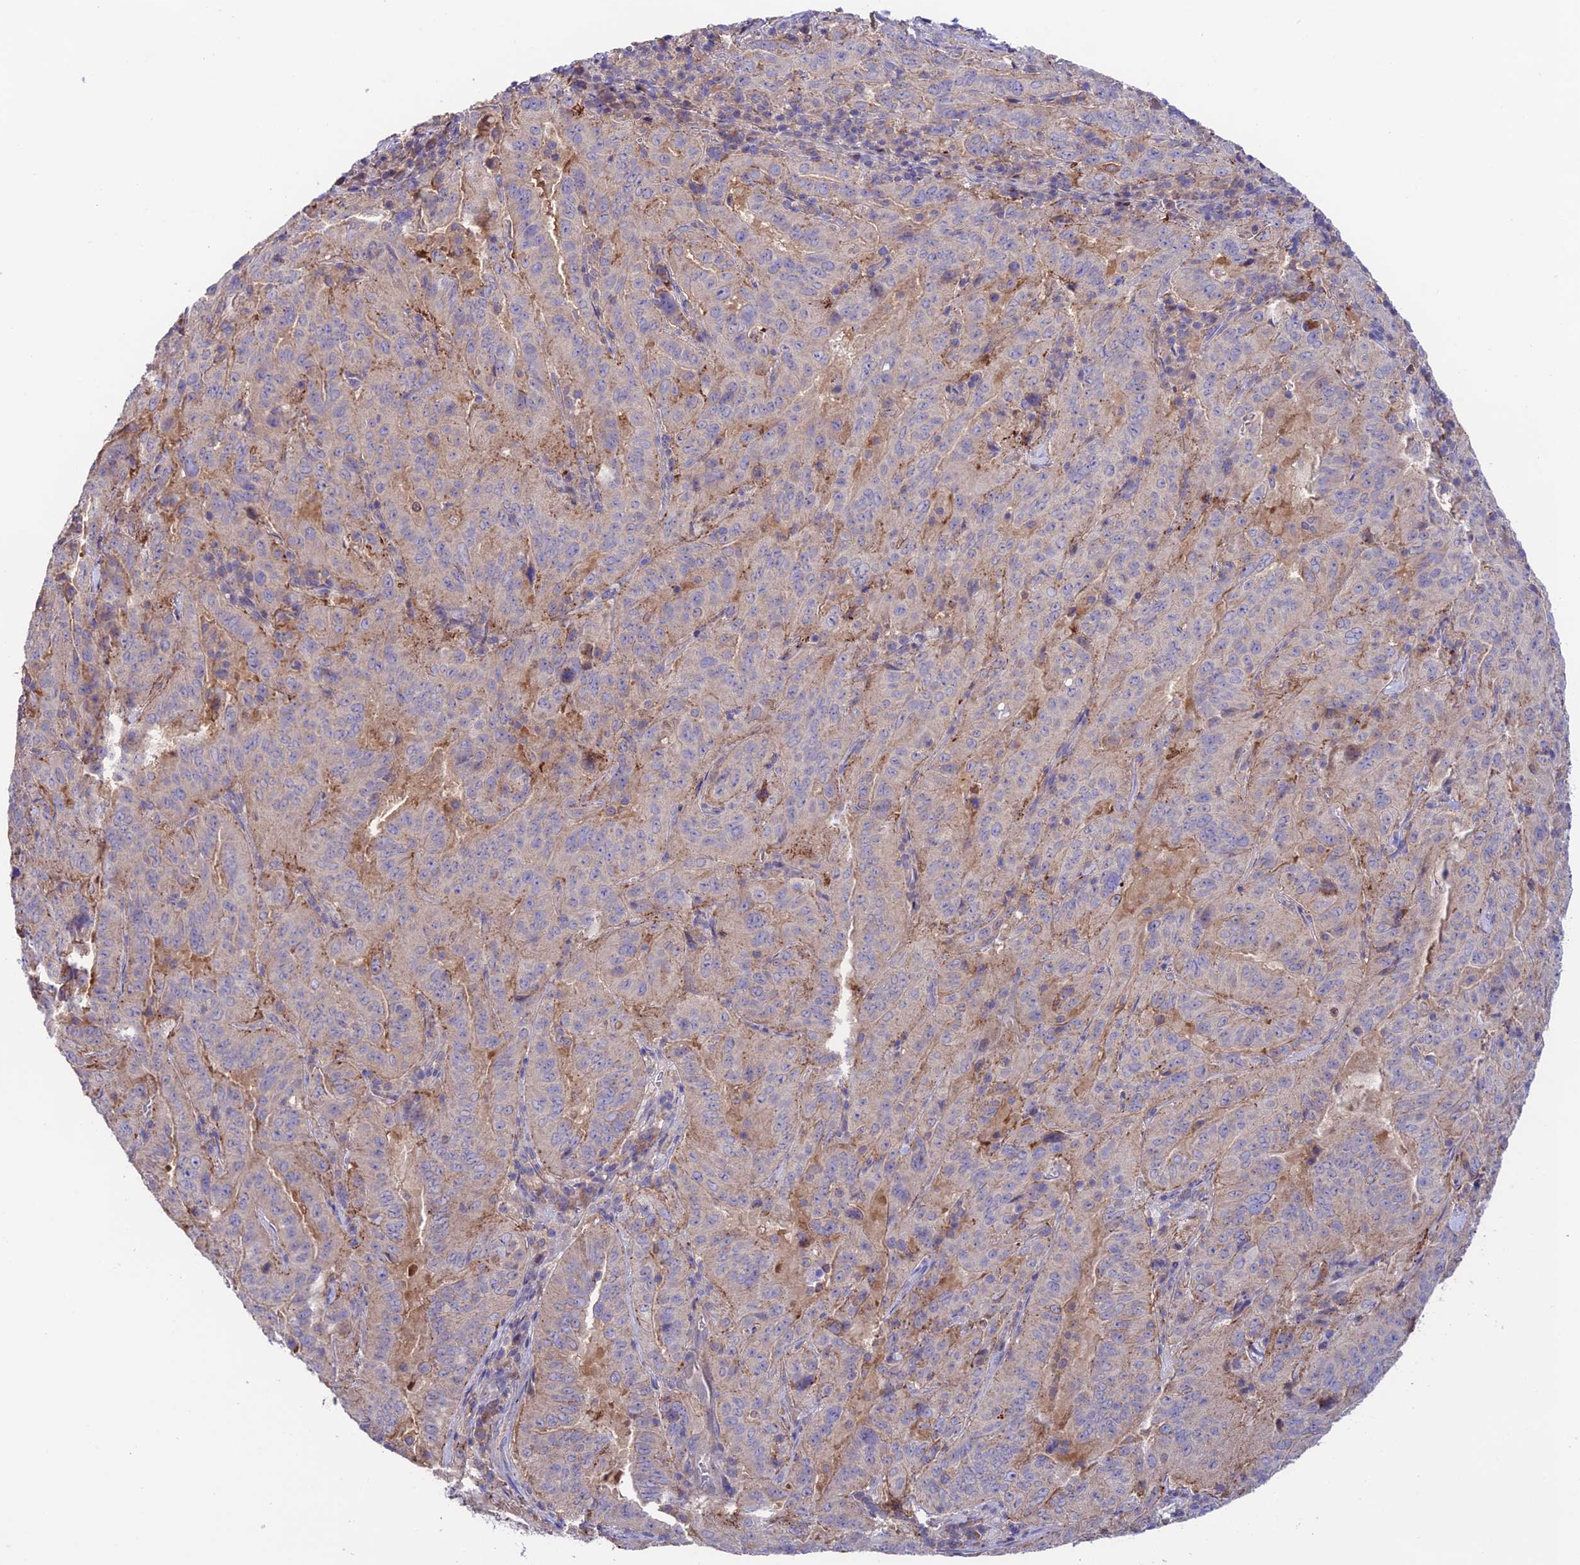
{"staining": {"intensity": "weak", "quantity": "<25%", "location": "cytoplasmic/membranous"}, "tissue": "pancreatic cancer", "cell_type": "Tumor cells", "image_type": "cancer", "snomed": [{"axis": "morphology", "description": "Adenocarcinoma, NOS"}, {"axis": "topography", "description": "Pancreas"}], "caption": "Immunohistochemistry (IHC) histopathology image of human pancreatic cancer stained for a protein (brown), which demonstrates no positivity in tumor cells.", "gene": "BRME1", "patient": {"sex": "male", "age": 63}}